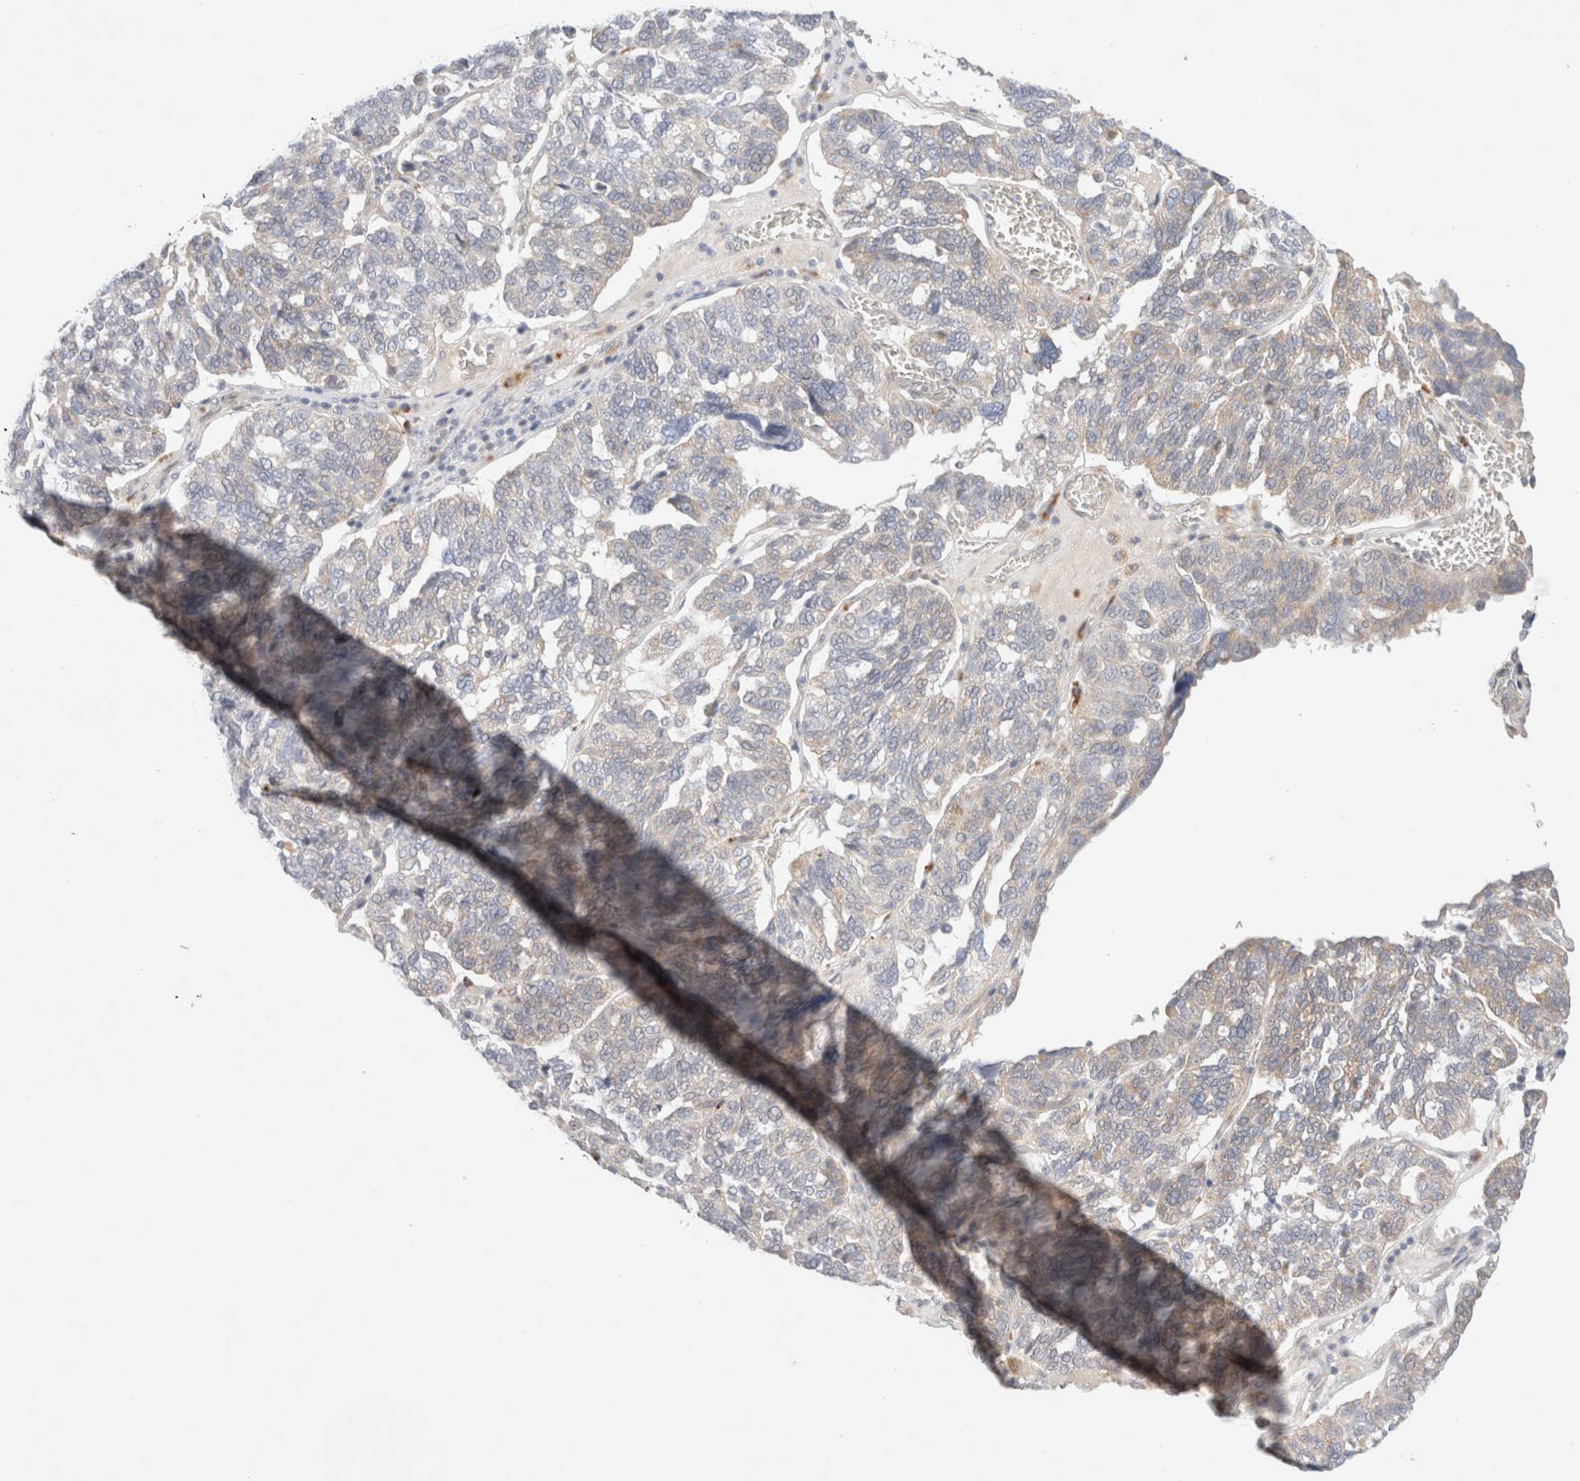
{"staining": {"intensity": "moderate", "quantity": "25%-75%", "location": "cytoplasmic/membranous"}, "tissue": "ovarian cancer", "cell_type": "Tumor cells", "image_type": "cancer", "snomed": [{"axis": "morphology", "description": "Cystadenocarcinoma, serous, NOS"}, {"axis": "topography", "description": "Soft tissue"}, {"axis": "topography", "description": "Ovary"}], "caption": "This histopathology image exhibits ovarian serous cystadenocarcinoma stained with IHC to label a protein in brown. The cytoplasmic/membranous of tumor cells show moderate positivity for the protein. Nuclei are counter-stained blue.", "gene": "RRP15", "patient": {"sex": "female", "age": 57}}